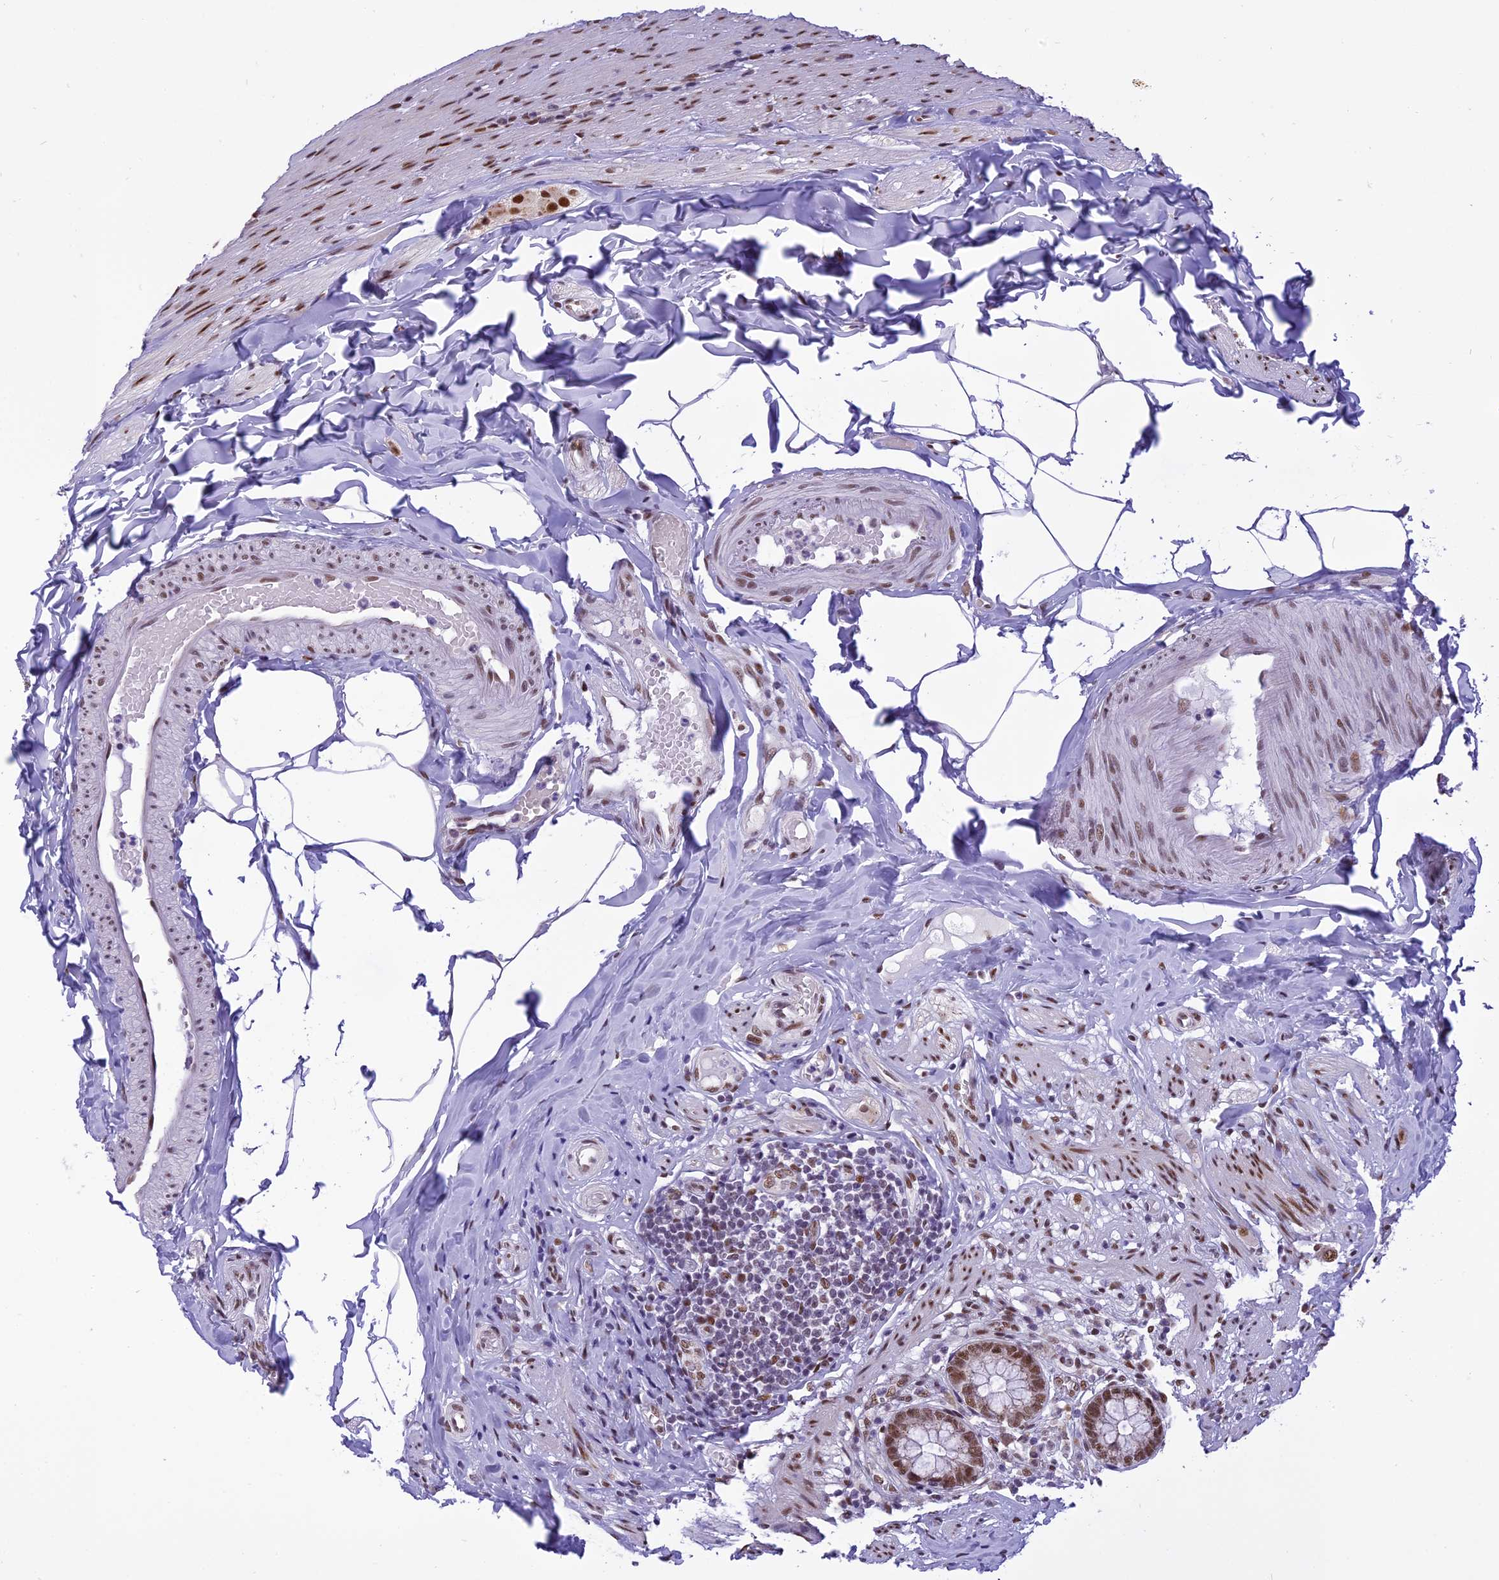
{"staining": {"intensity": "moderate", "quantity": ">75%", "location": "nuclear"}, "tissue": "appendix", "cell_type": "Glandular cells", "image_type": "normal", "snomed": [{"axis": "morphology", "description": "Normal tissue, NOS"}, {"axis": "topography", "description": "Appendix"}], "caption": "Appendix stained with a brown dye displays moderate nuclear positive staining in about >75% of glandular cells.", "gene": "IRF2BP1", "patient": {"sex": "male", "age": 55}}